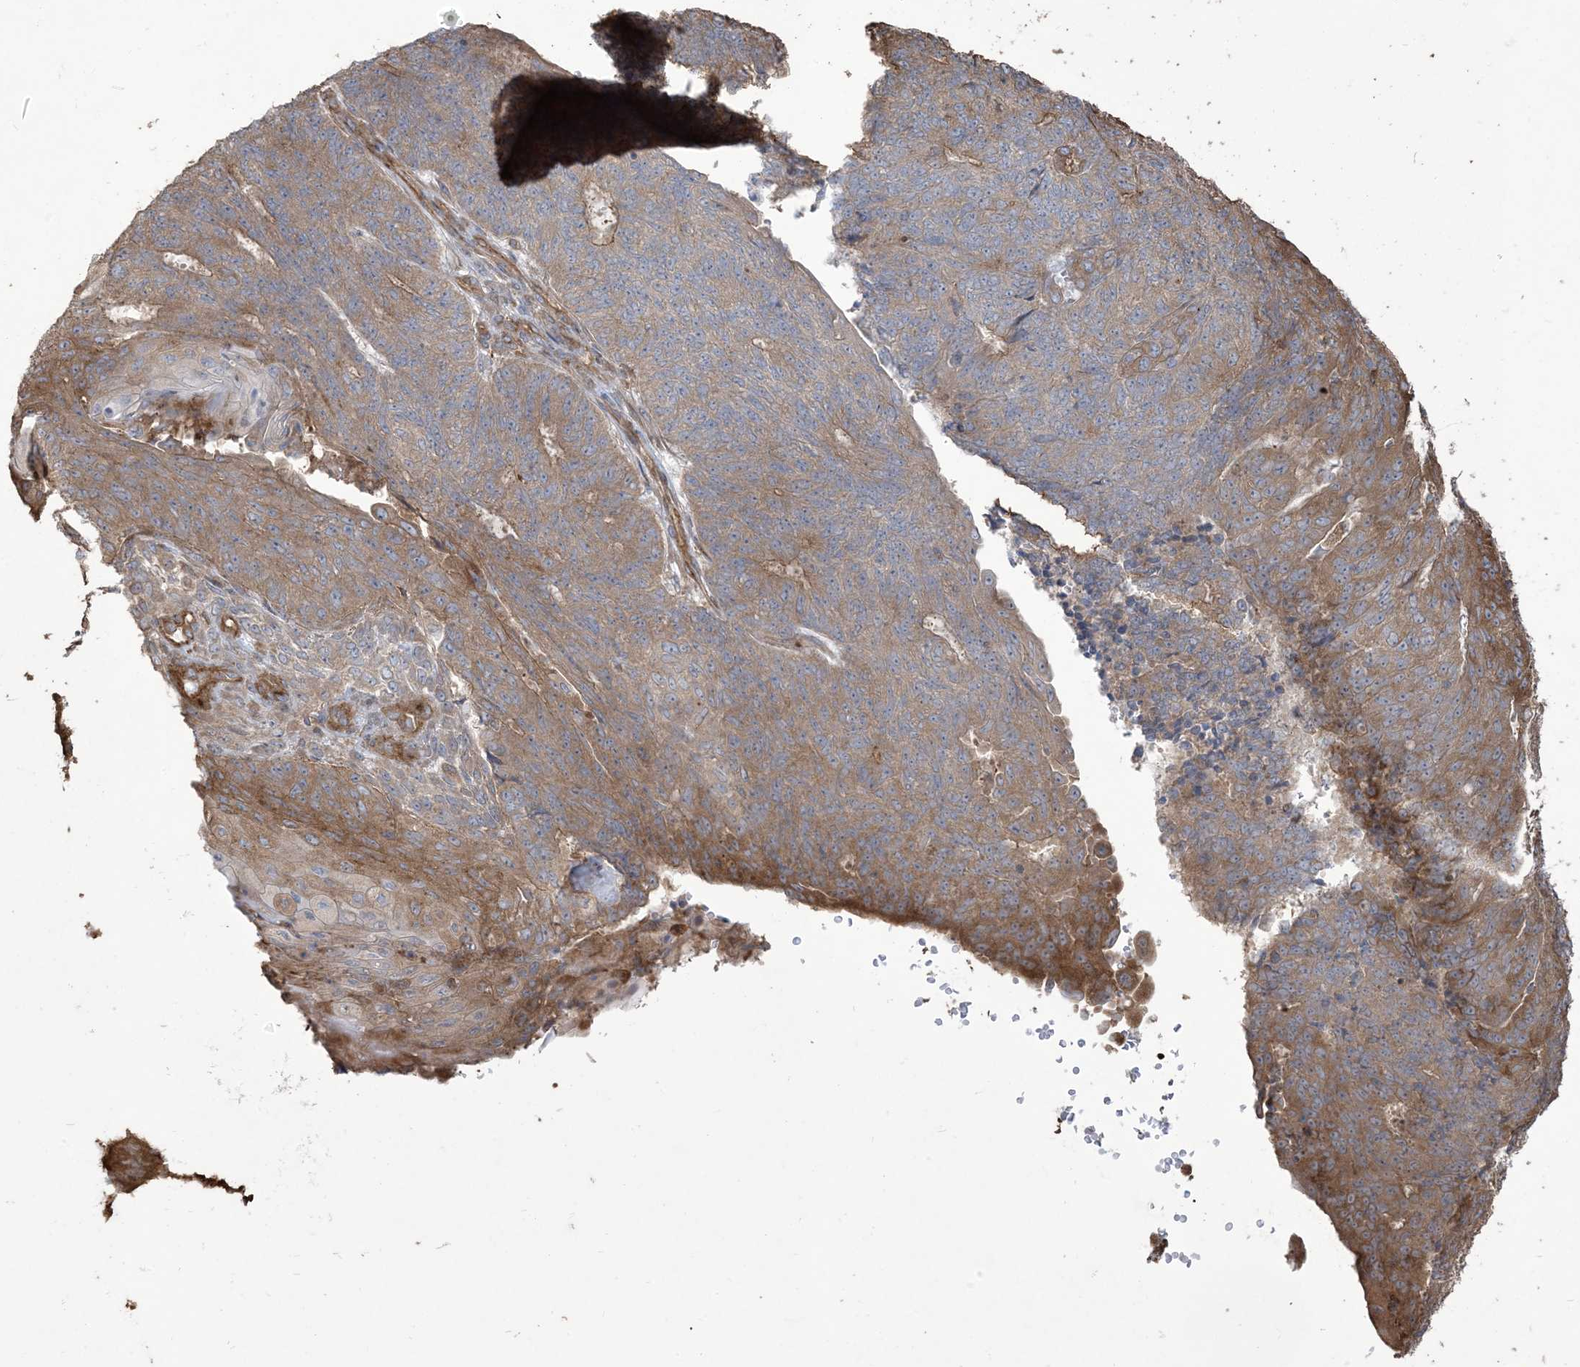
{"staining": {"intensity": "moderate", "quantity": ">75%", "location": "cytoplasmic/membranous"}, "tissue": "endometrial cancer", "cell_type": "Tumor cells", "image_type": "cancer", "snomed": [{"axis": "morphology", "description": "Adenocarcinoma, NOS"}, {"axis": "topography", "description": "Endometrium"}], "caption": "This is an image of IHC staining of endometrial cancer, which shows moderate staining in the cytoplasmic/membranous of tumor cells.", "gene": "KLHL18", "patient": {"sex": "female", "age": 32}}